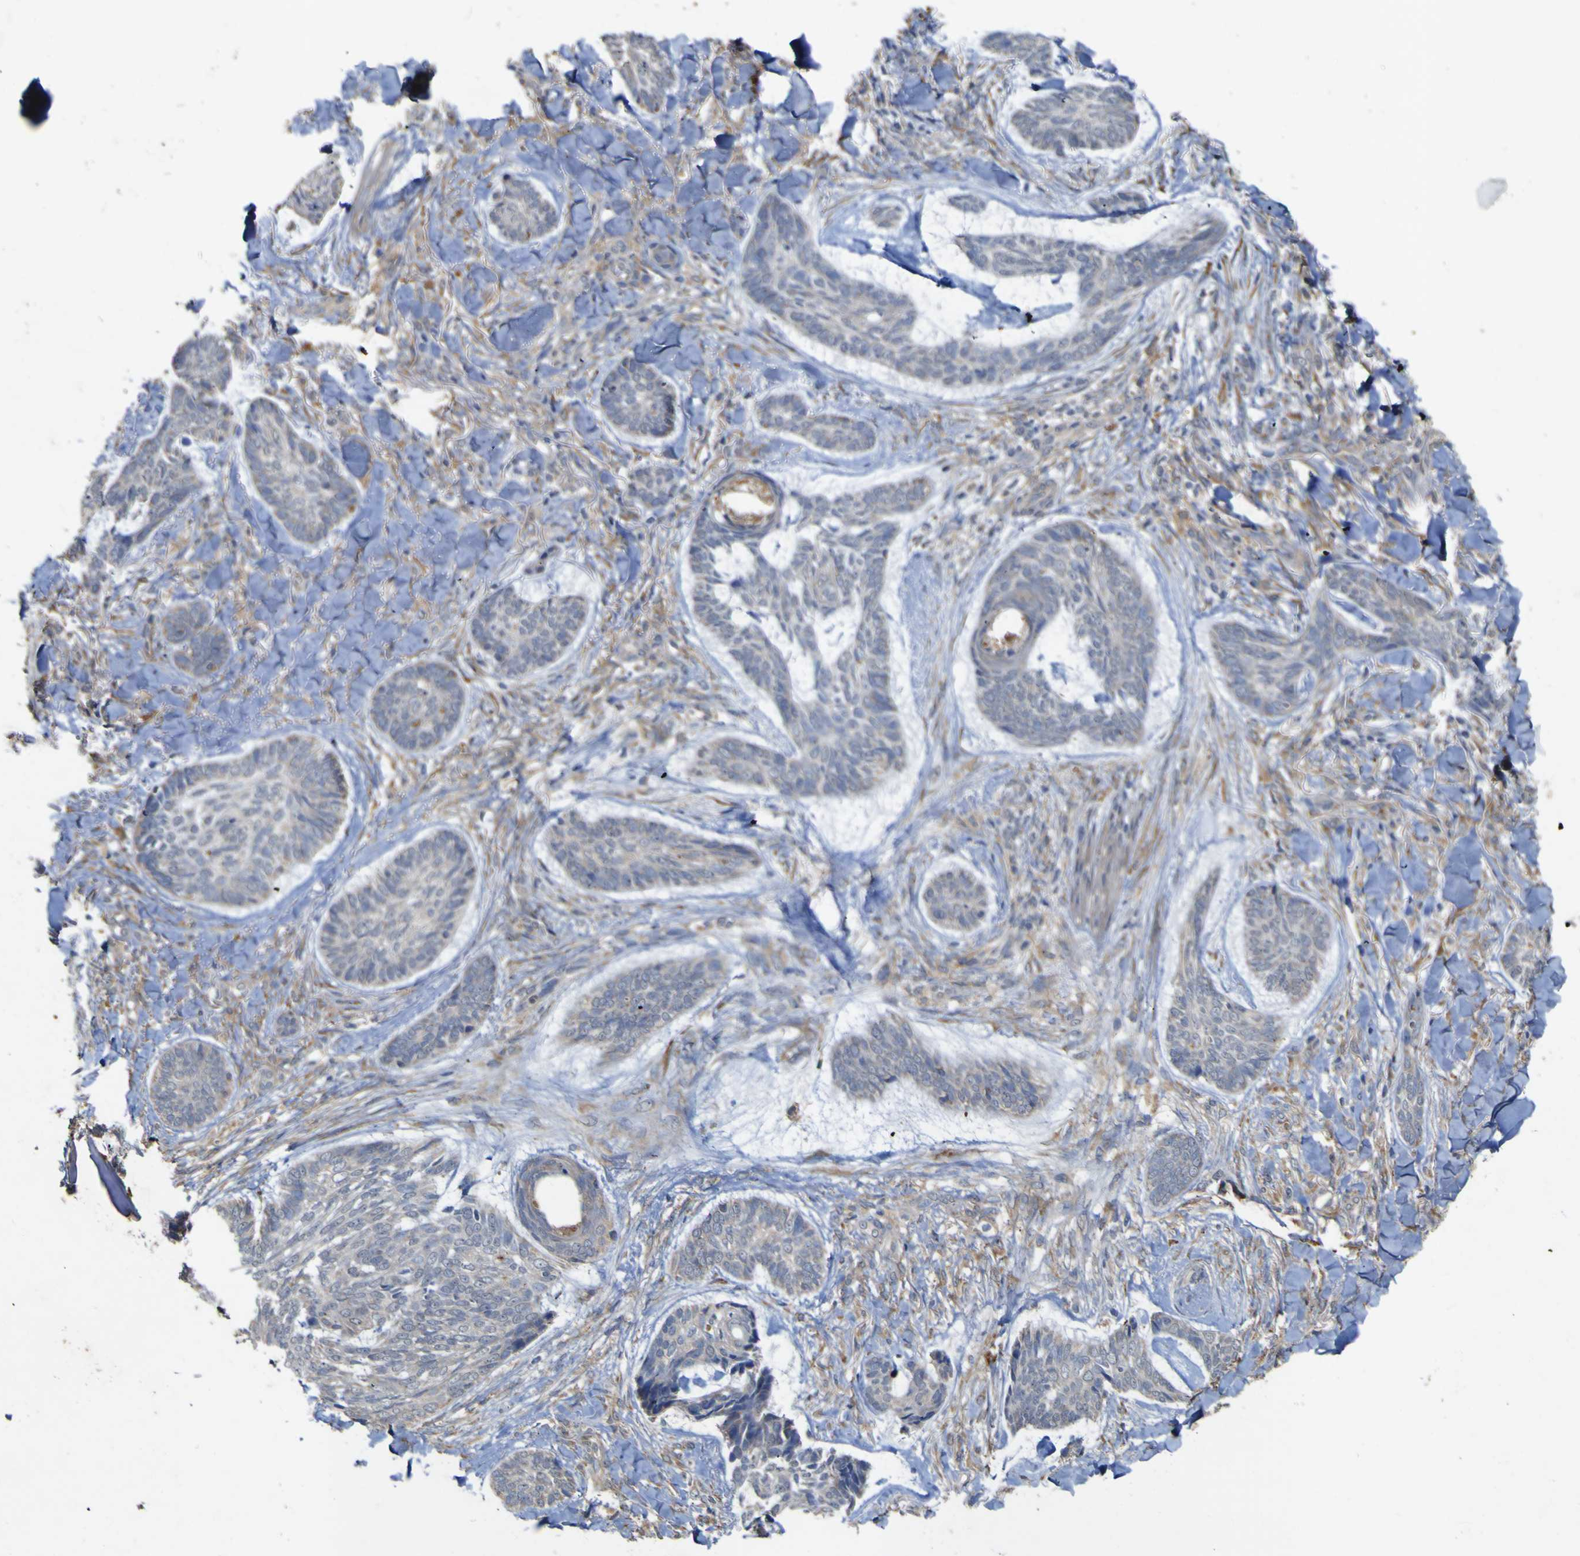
{"staining": {"intensity": "weak", "quantity": "<25%", "location": "cytoplasmic/membranous"}, "tissue": "skin cancer", "cell_type": "Tumor cells", "image_type": "cancer", "snomed": [{"axis": "morphology", "description": "Basal cell carcinoma"}, {"axis": "topography", "description": "Skin"}], "caption": "The photomicrograph exhibits no significant positivity in tumor cells of skin basal cell carcinoma.", "gene": "IRAK2", "patient": {"sex": "male", "age": 43}}